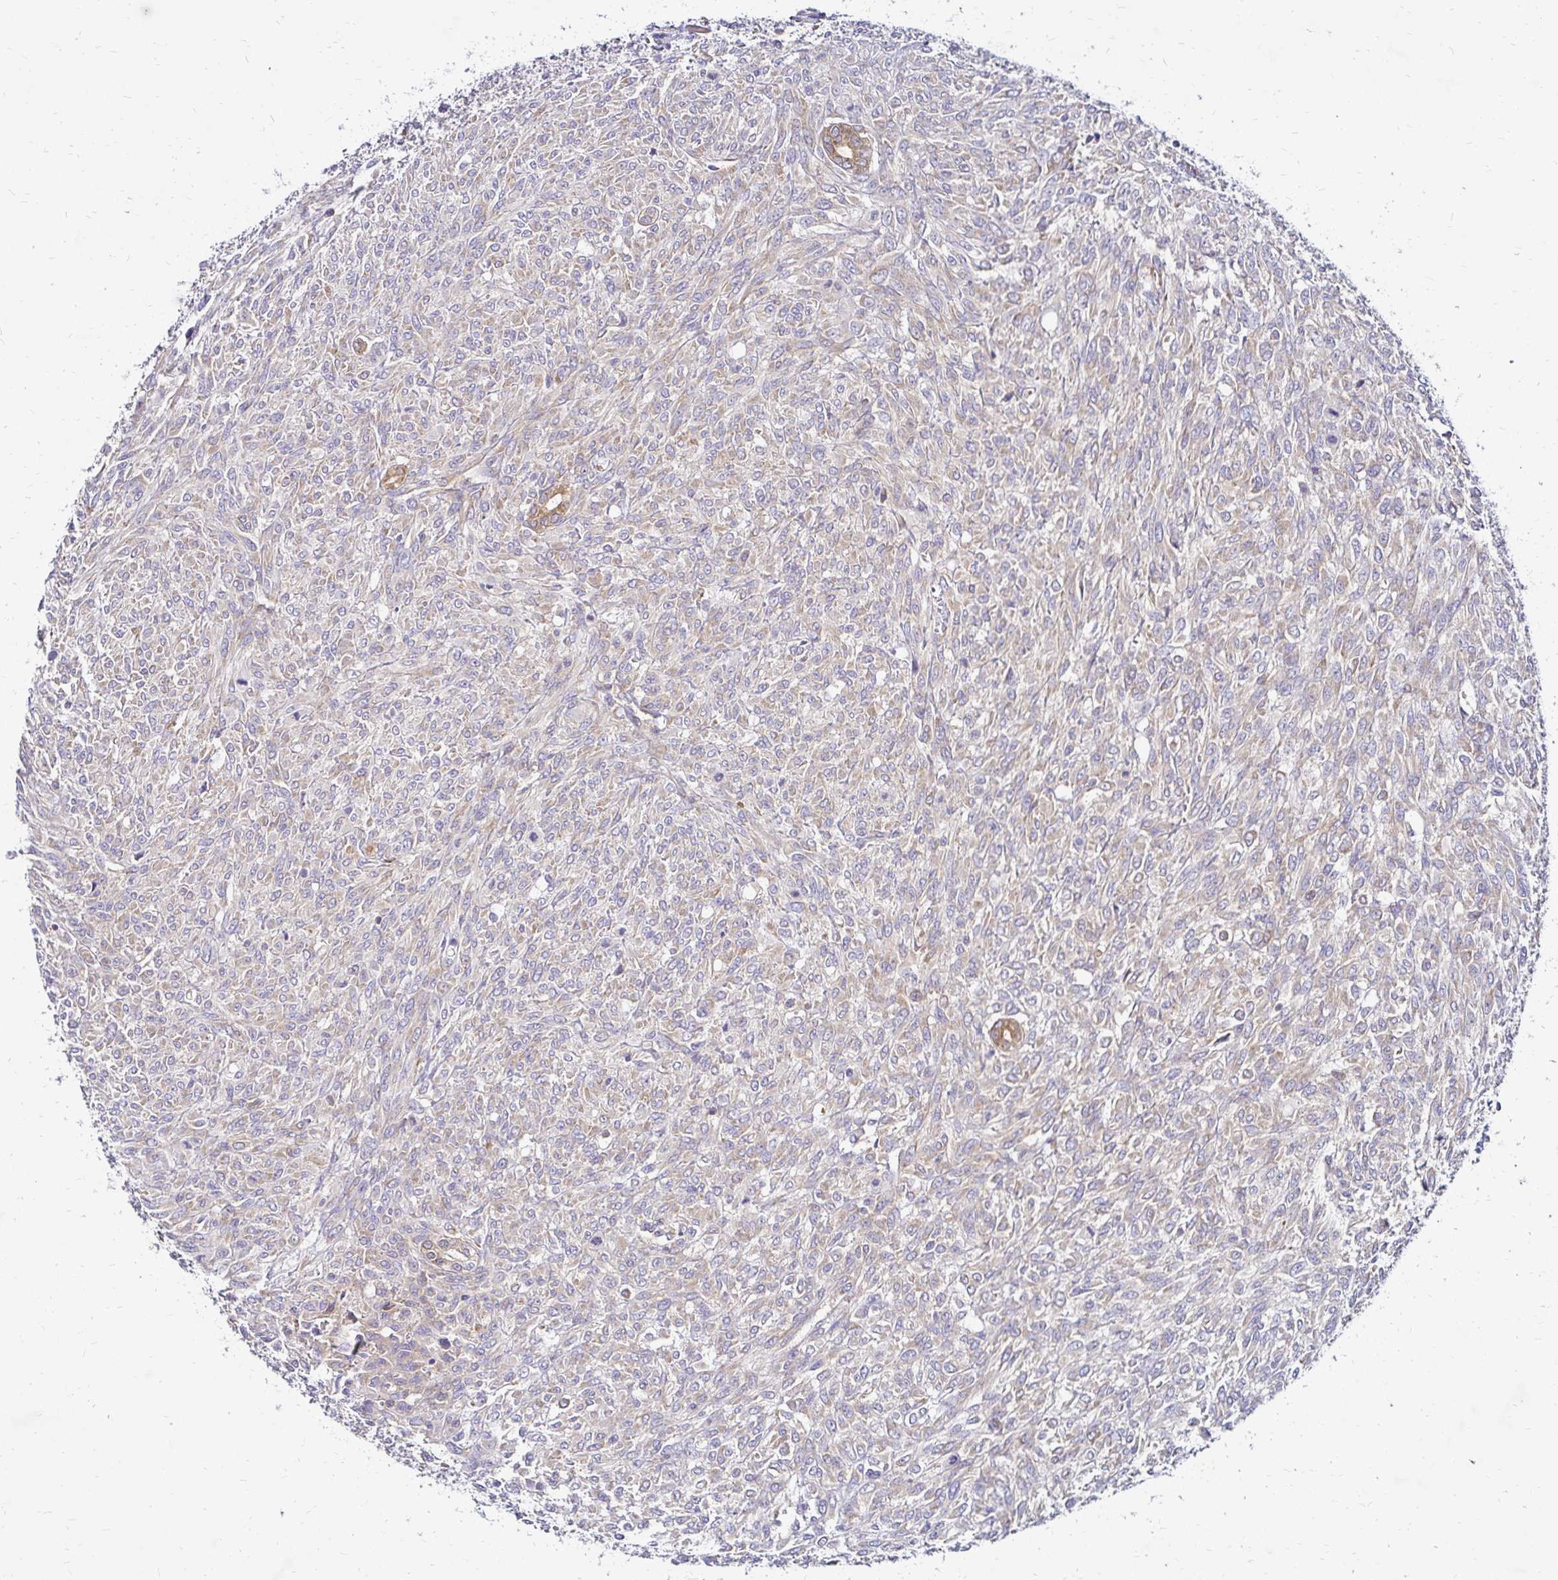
{"staining": {"intensity": "weak", "quantity": "25%-75%", "location": "cytoplasmic/membranous"}, "tissue": "renal cancer", "cell_type": "Tumor cells", "image_type": "cancer", "snomed": [{"axis": "morphology", "description": "Adenocarcinoma, NOS"}, {"axis": "topography", "description": "Kidney"}], "caption": "Renal cancer stained with immunohistochemistry (IHC) exhibits weak cytoplasmic/membranous positivity in about 25%-75% of tumor cells.", "gene": "IDUA", "patient": {"sex": "male", "age": 58}}